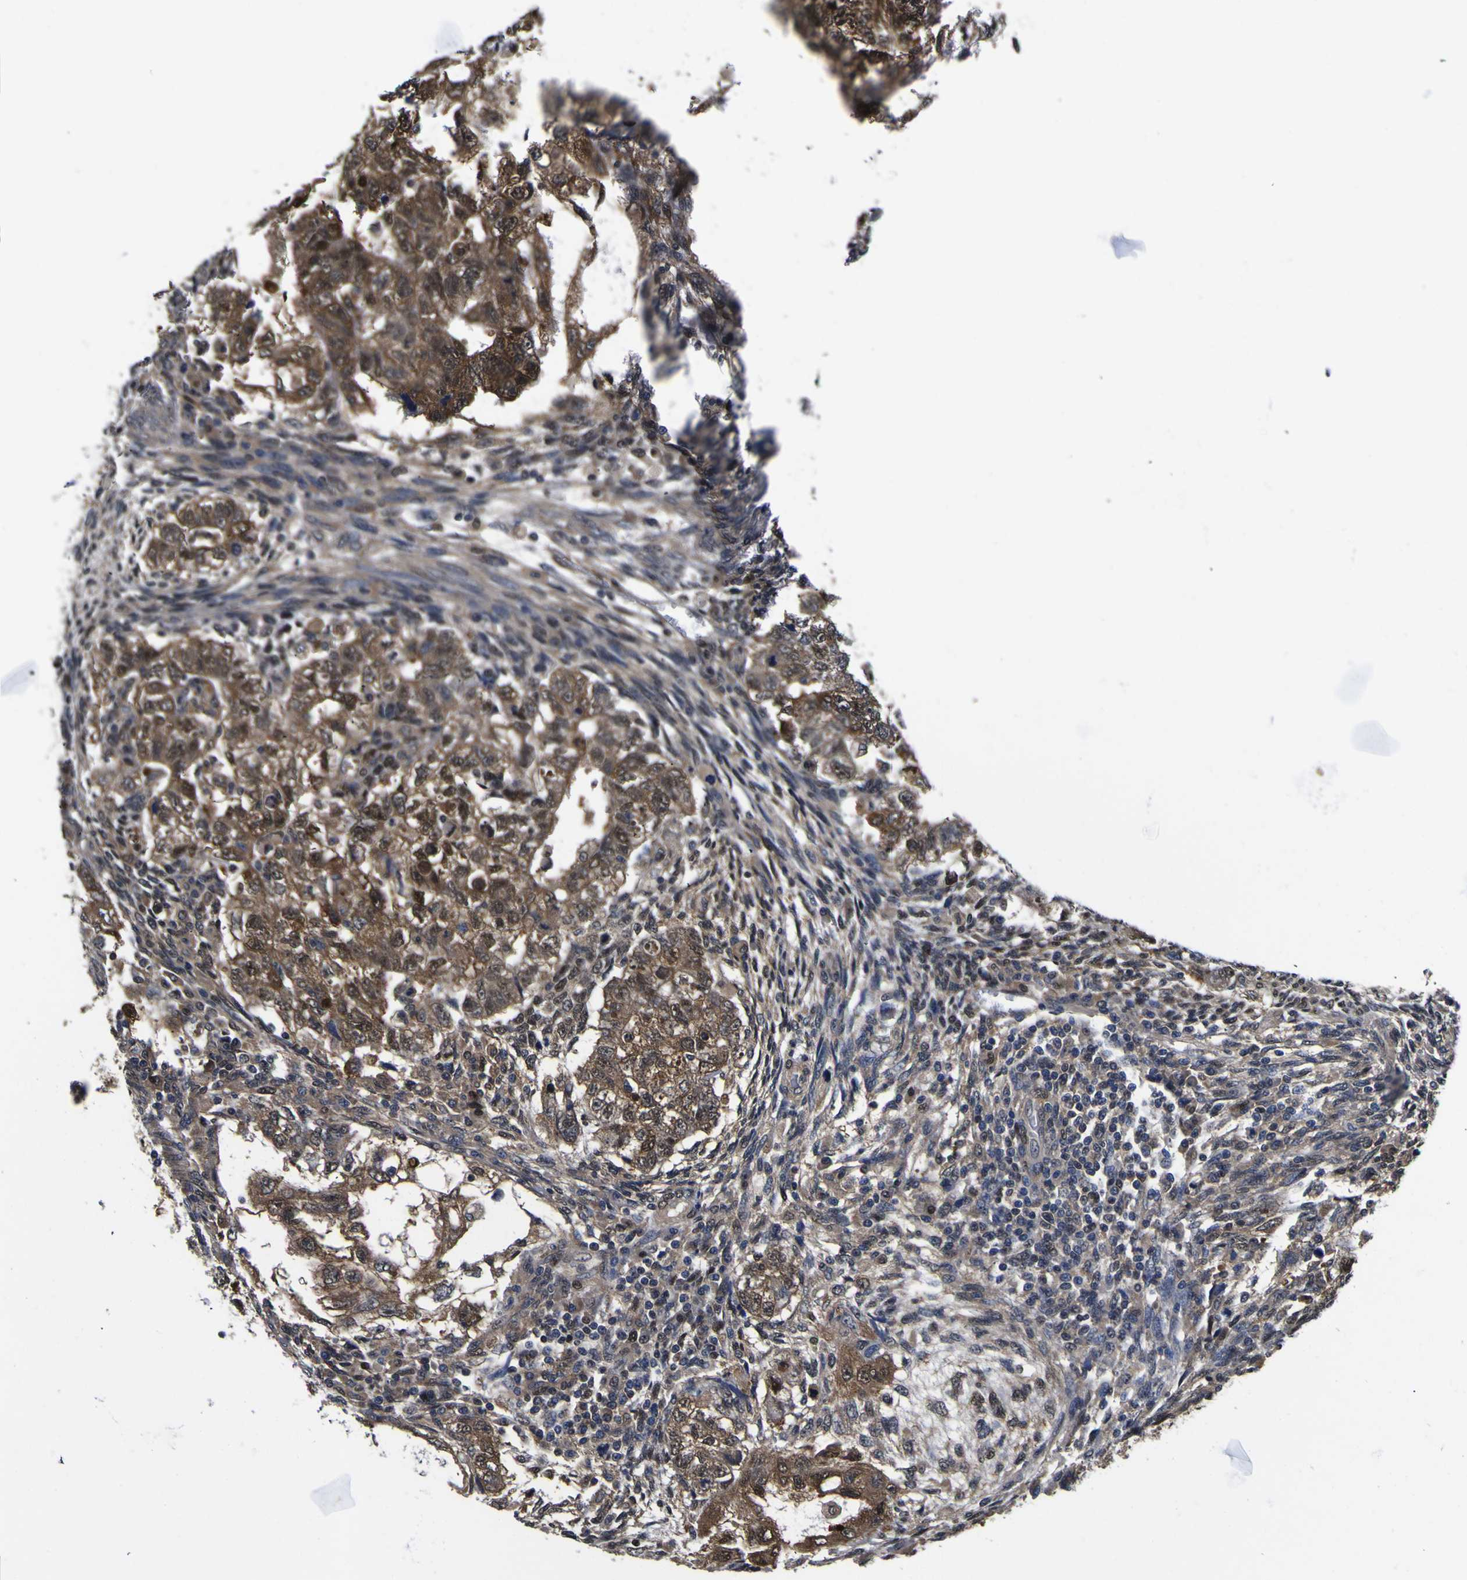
{"staining": {"intensity": "moderate", "quantity": ">75%", "location": "cytoplasmic/membranous,nuclear"}, "tissue": "testis cancer", "cell_type": "Tumor cells", "image_type": "cancer", "snomed": [{"axis": "morphology", "description": "Normal tissue, NOS"}, {"axis": "morphology", "description": "Carcinoma, Embryonal, NOS"}, {"axis": "topography", "description": "Testis"}], "caption": "Moderate cytoplasmic/membranous and nuclear protein staining is present in approximately >75% of tumor cells in testis embryonal carcinoma.", "gene": "FAM110B", "patient": {"sex": "male", "age": 36}}